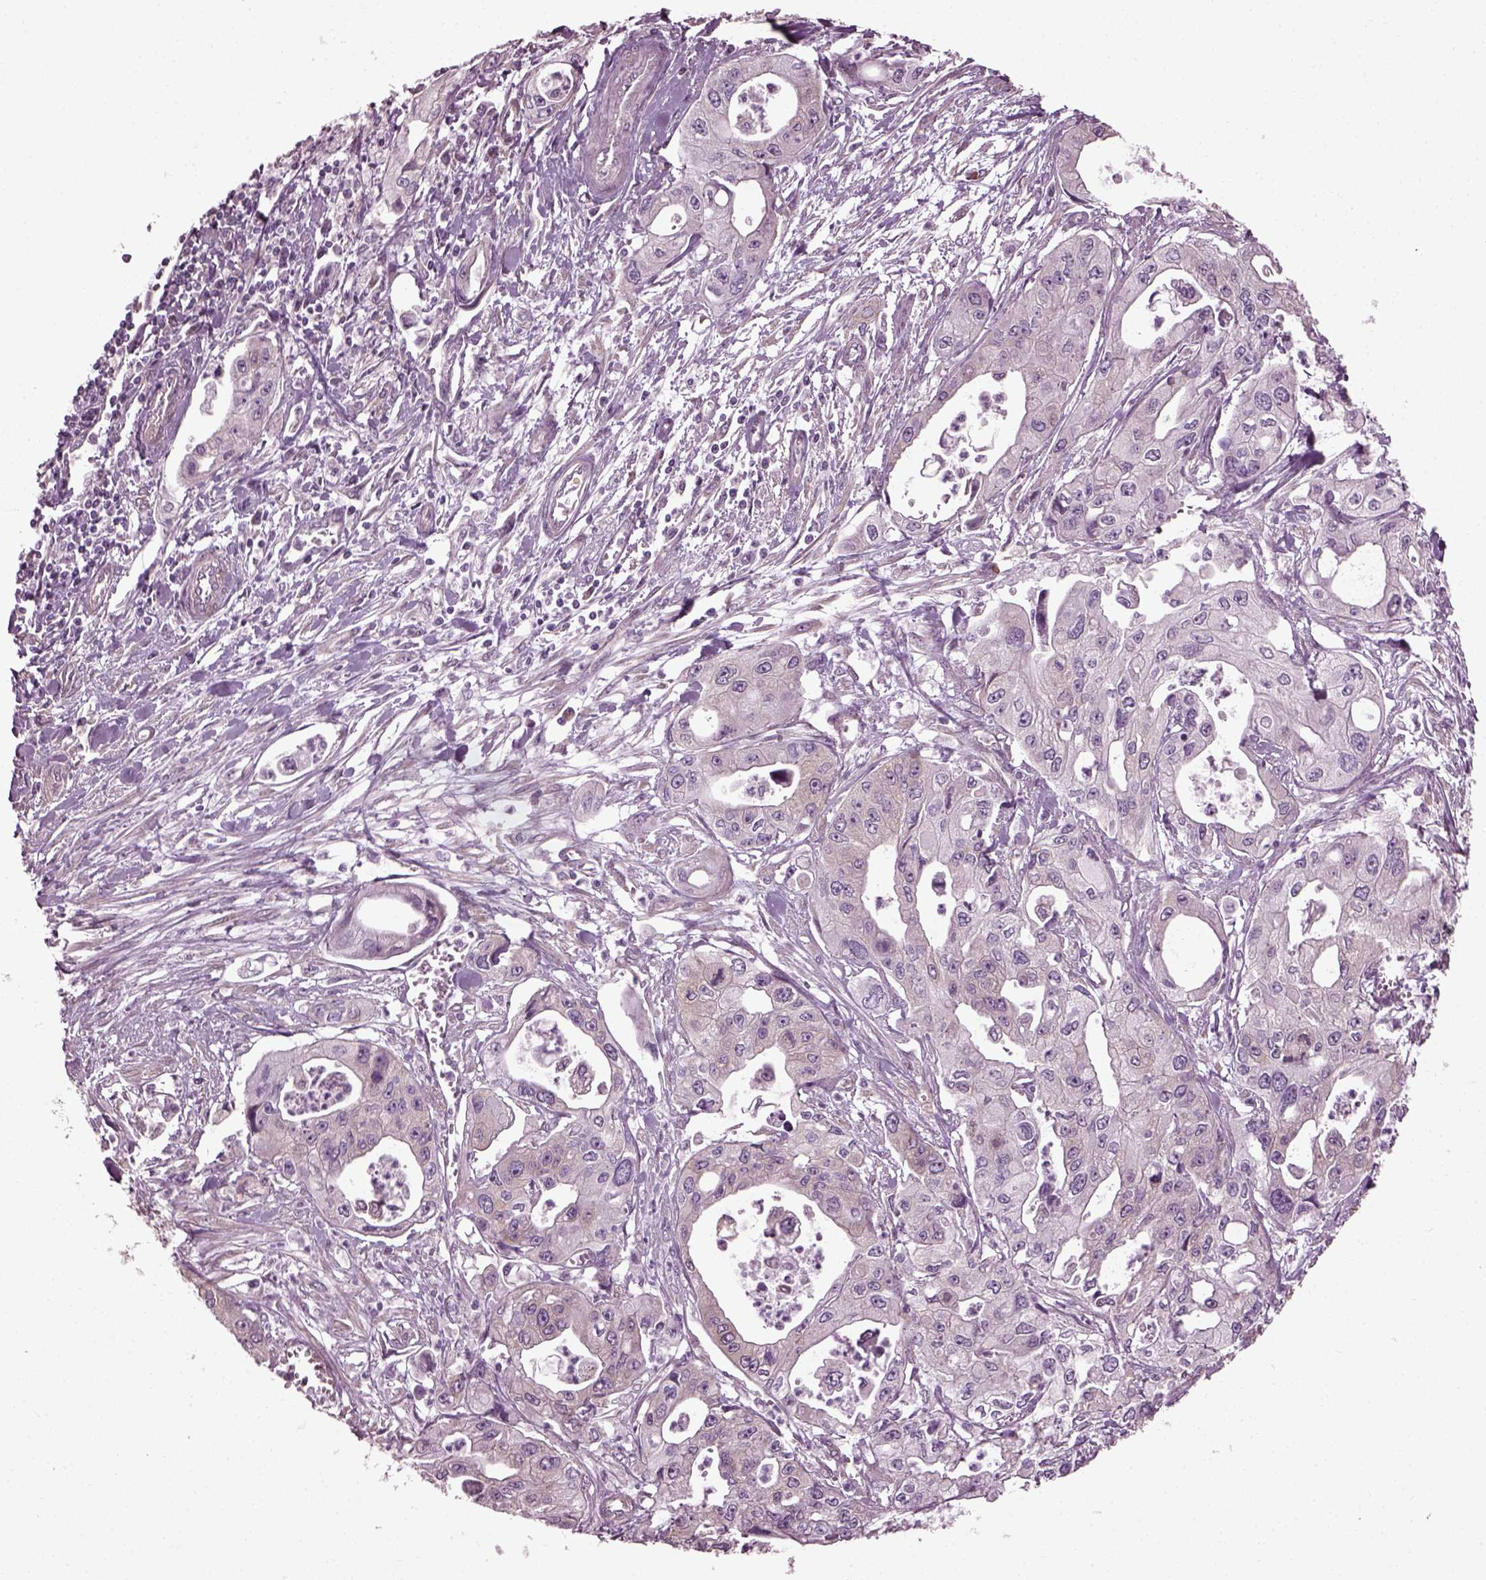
{"staining": {"intensity": "weak", "quantity": "<25%", "location": "cytoplasmic/membranous"}, "tissue": "pancreatic cancer", "cell_type": "Tumor cells", "image_type": "cancer", "snomed": [{"axis": "morphology", "description": "Adenocarcinoma, NOS"}, {"axis": "topography", "description": "Pancreas"}], "caption": "Tumor cells are negative for brown protein staining in pancreatic cancer.", "gene": "CABP5", "patient": {"sex": "male", "age": 70}}